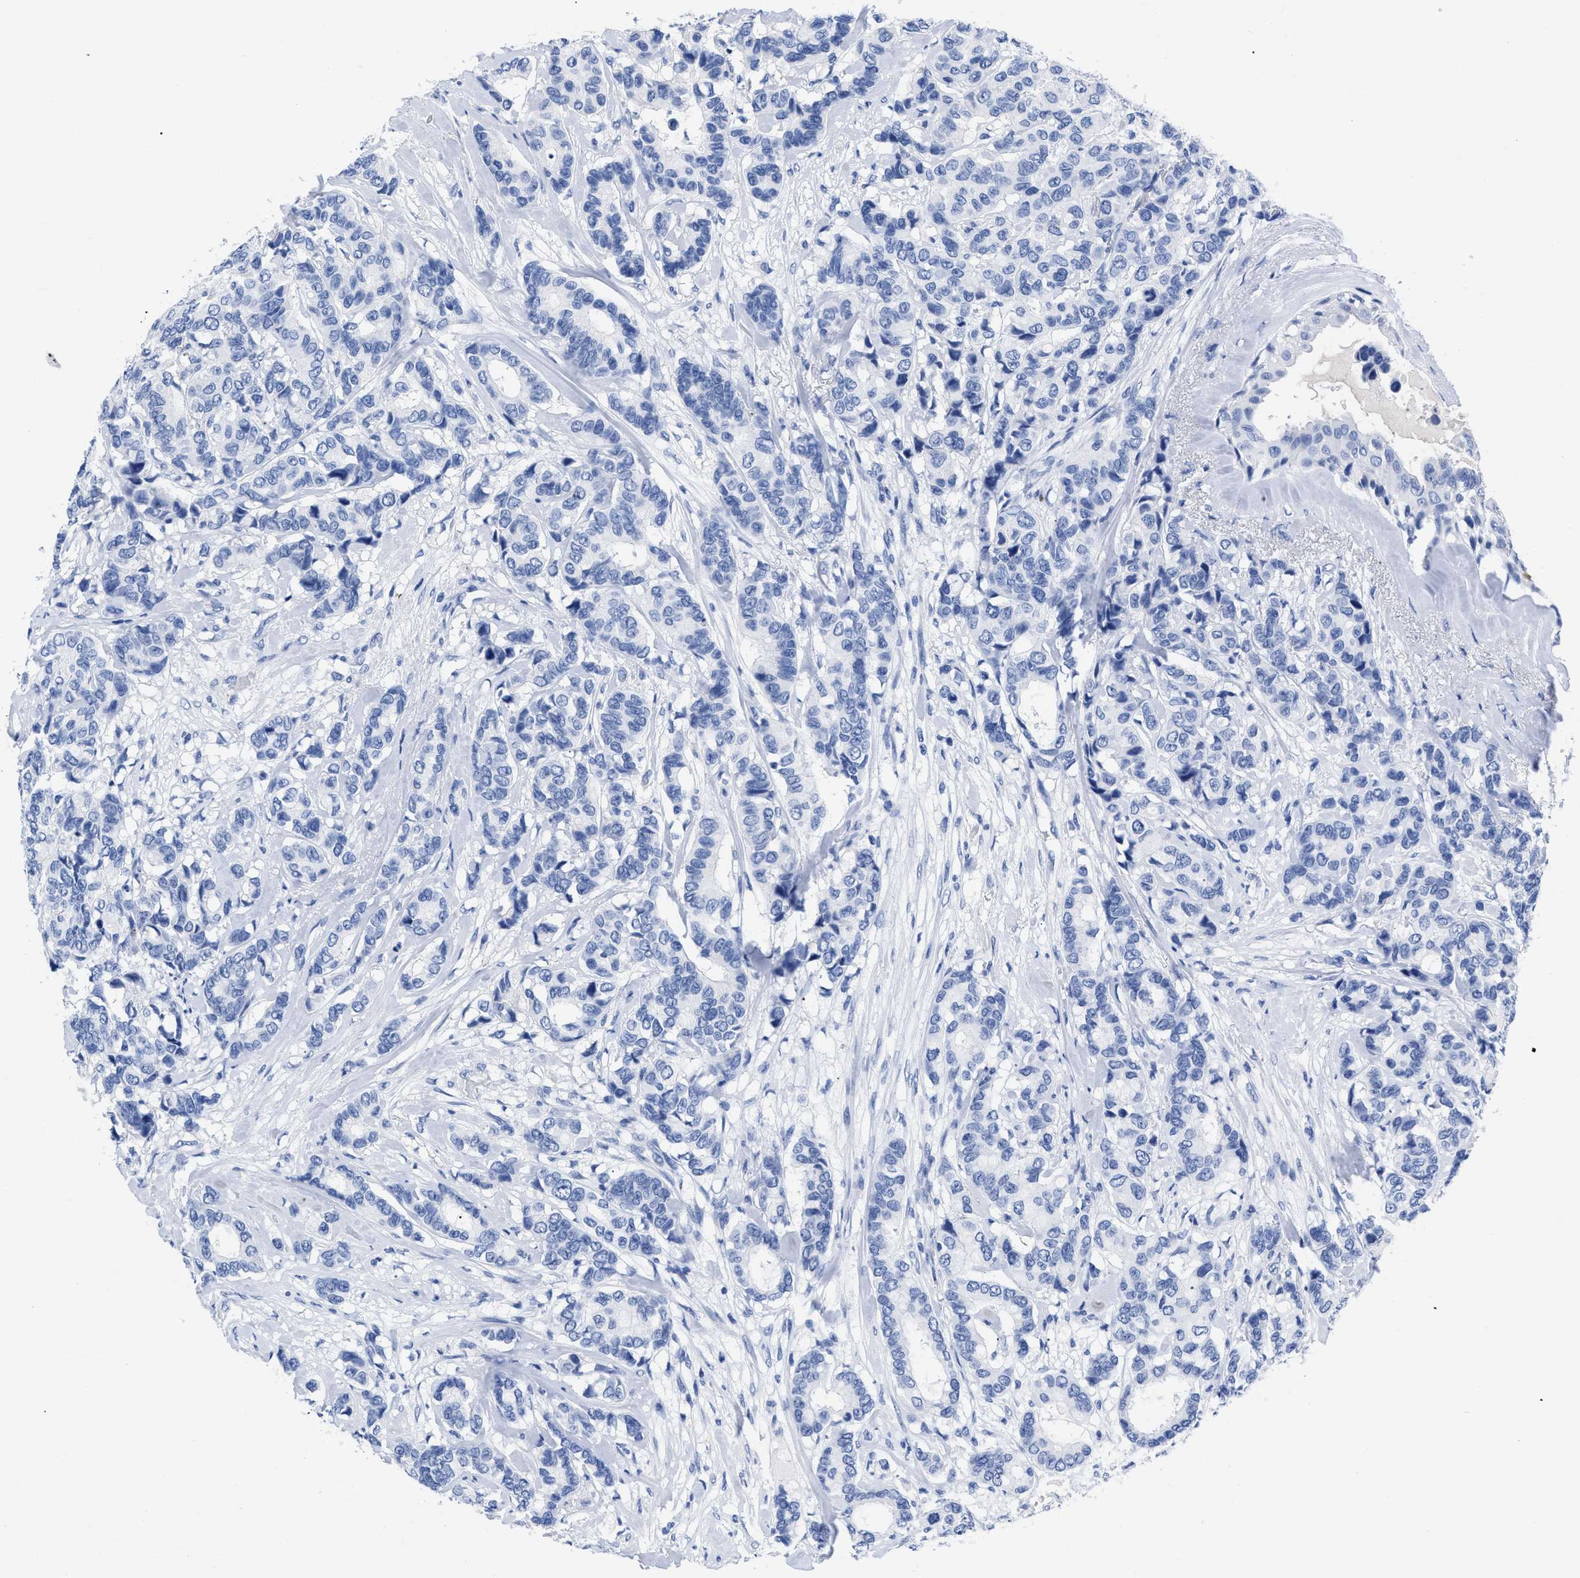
{"staining": {"intensity": "negative", "quantity": "none", "location": "none"}, "tissue": "breast cancer", "cell_type": "Tumor cells", "image_type": "cancer", "snomed": [{"axis": "morphology", "description": "Duct carcinoma"}, {"axis": "topography", "description": "Breast"}], "caption": "Breast infiltrating ductal carcinoma was stained to show a protein in brown. There is no significant positivity in tumor cells.", "gene": "TREML1", "patient": {"sex": "female", "age": 87}}